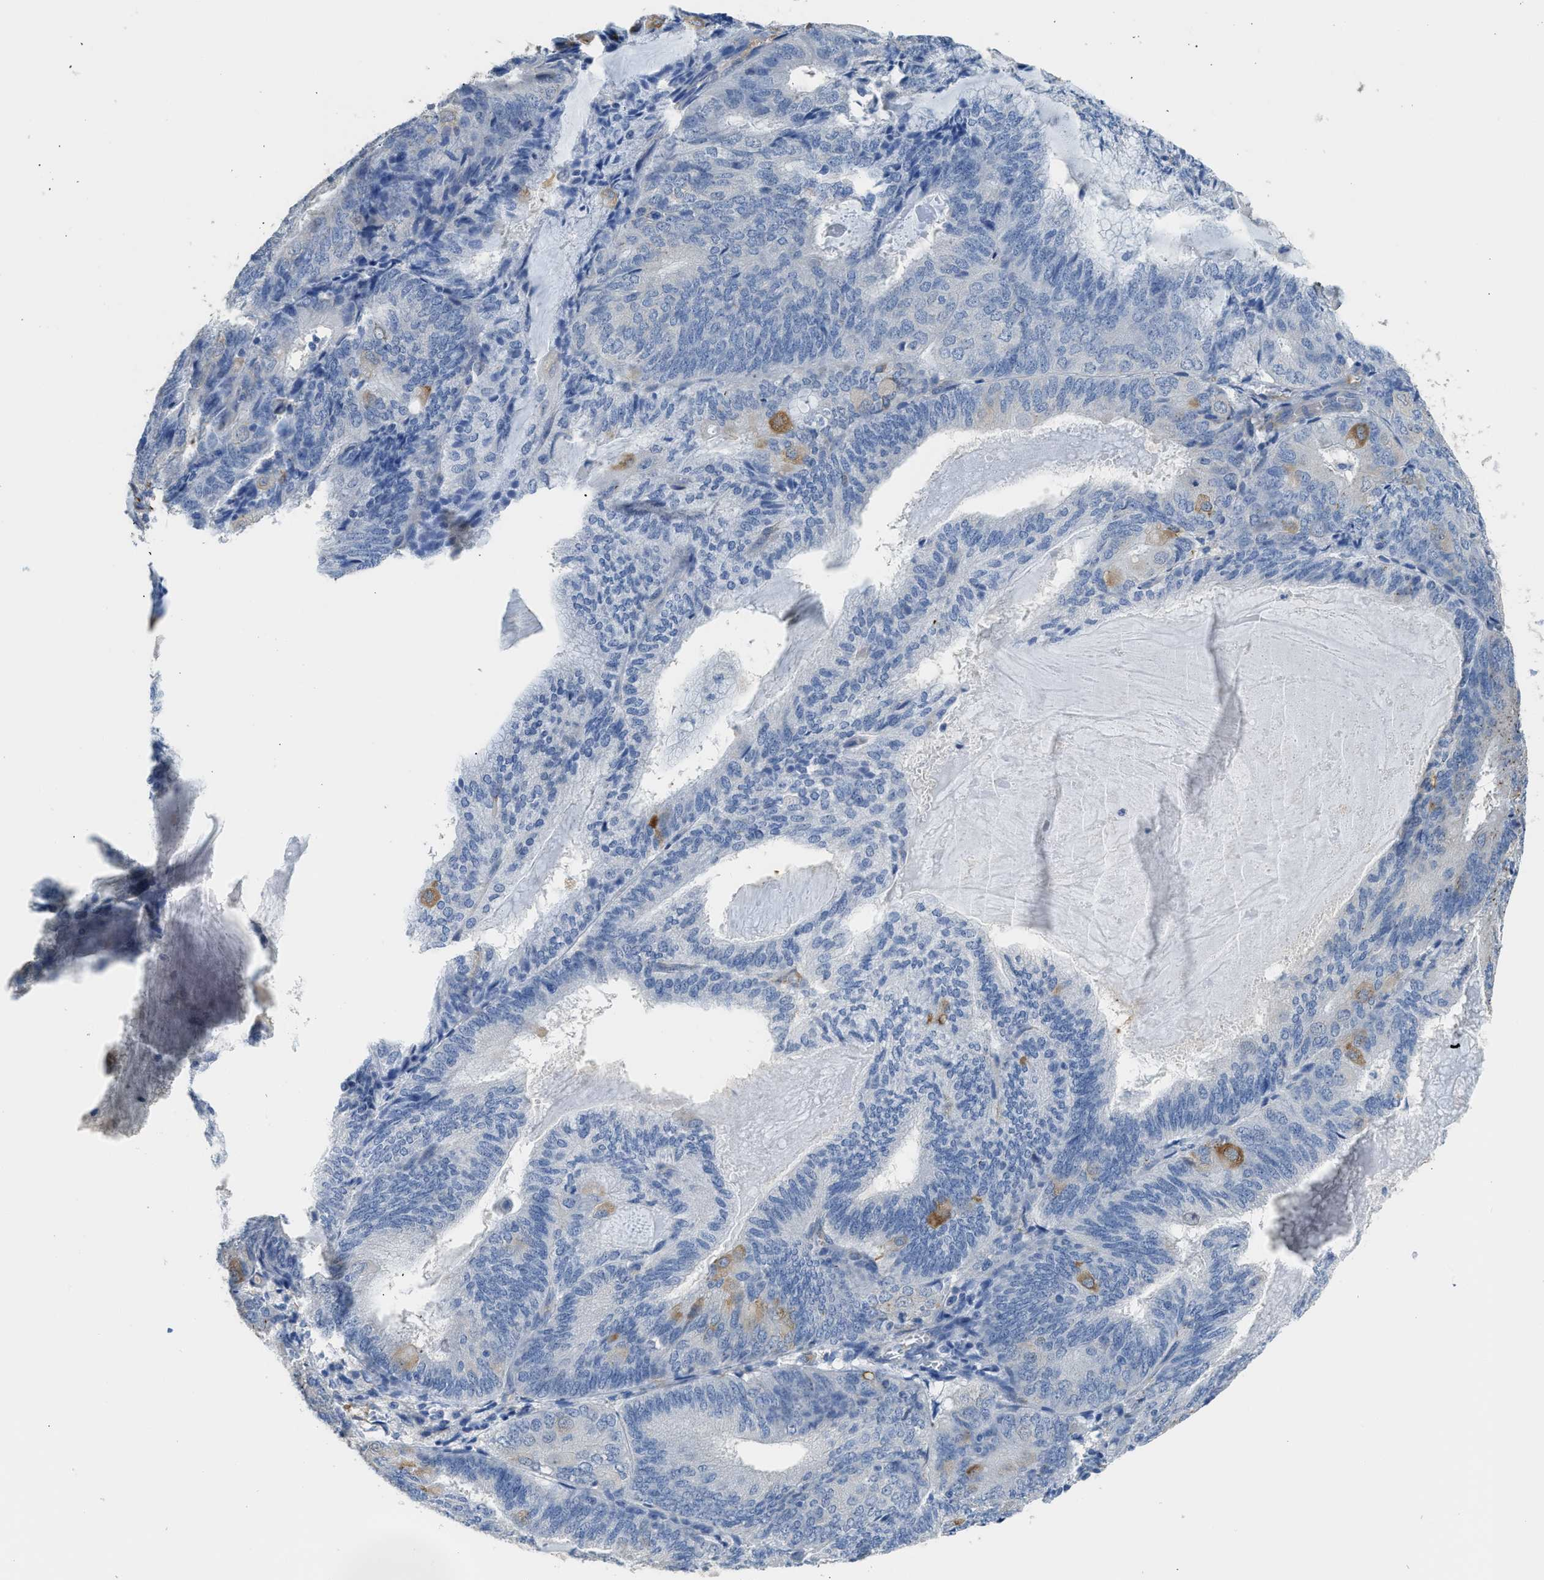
{"staining": {"intensity": "moderate", "quantity": "<25%", "location": "cytoplasmic/membranous"}, "tissue": "endometrial cancer", "cell_type": "Tumor cells", "image_type": "cancer", "snomed": [{"axis": "morphology", "description": "Adenocarcinoma, NOS"}, {"axis": "topography", "description": "Endometrium"}], "caption": "Immunohistochemical staining of endometrial cancer (adenocarcinoma) shows low levels of moderate cytoplasmic/membranous protein expression in approximately <25% of tumor cells.", "gene": "ZSWIM5", "patient": {"sex": "female", "age": 81}}